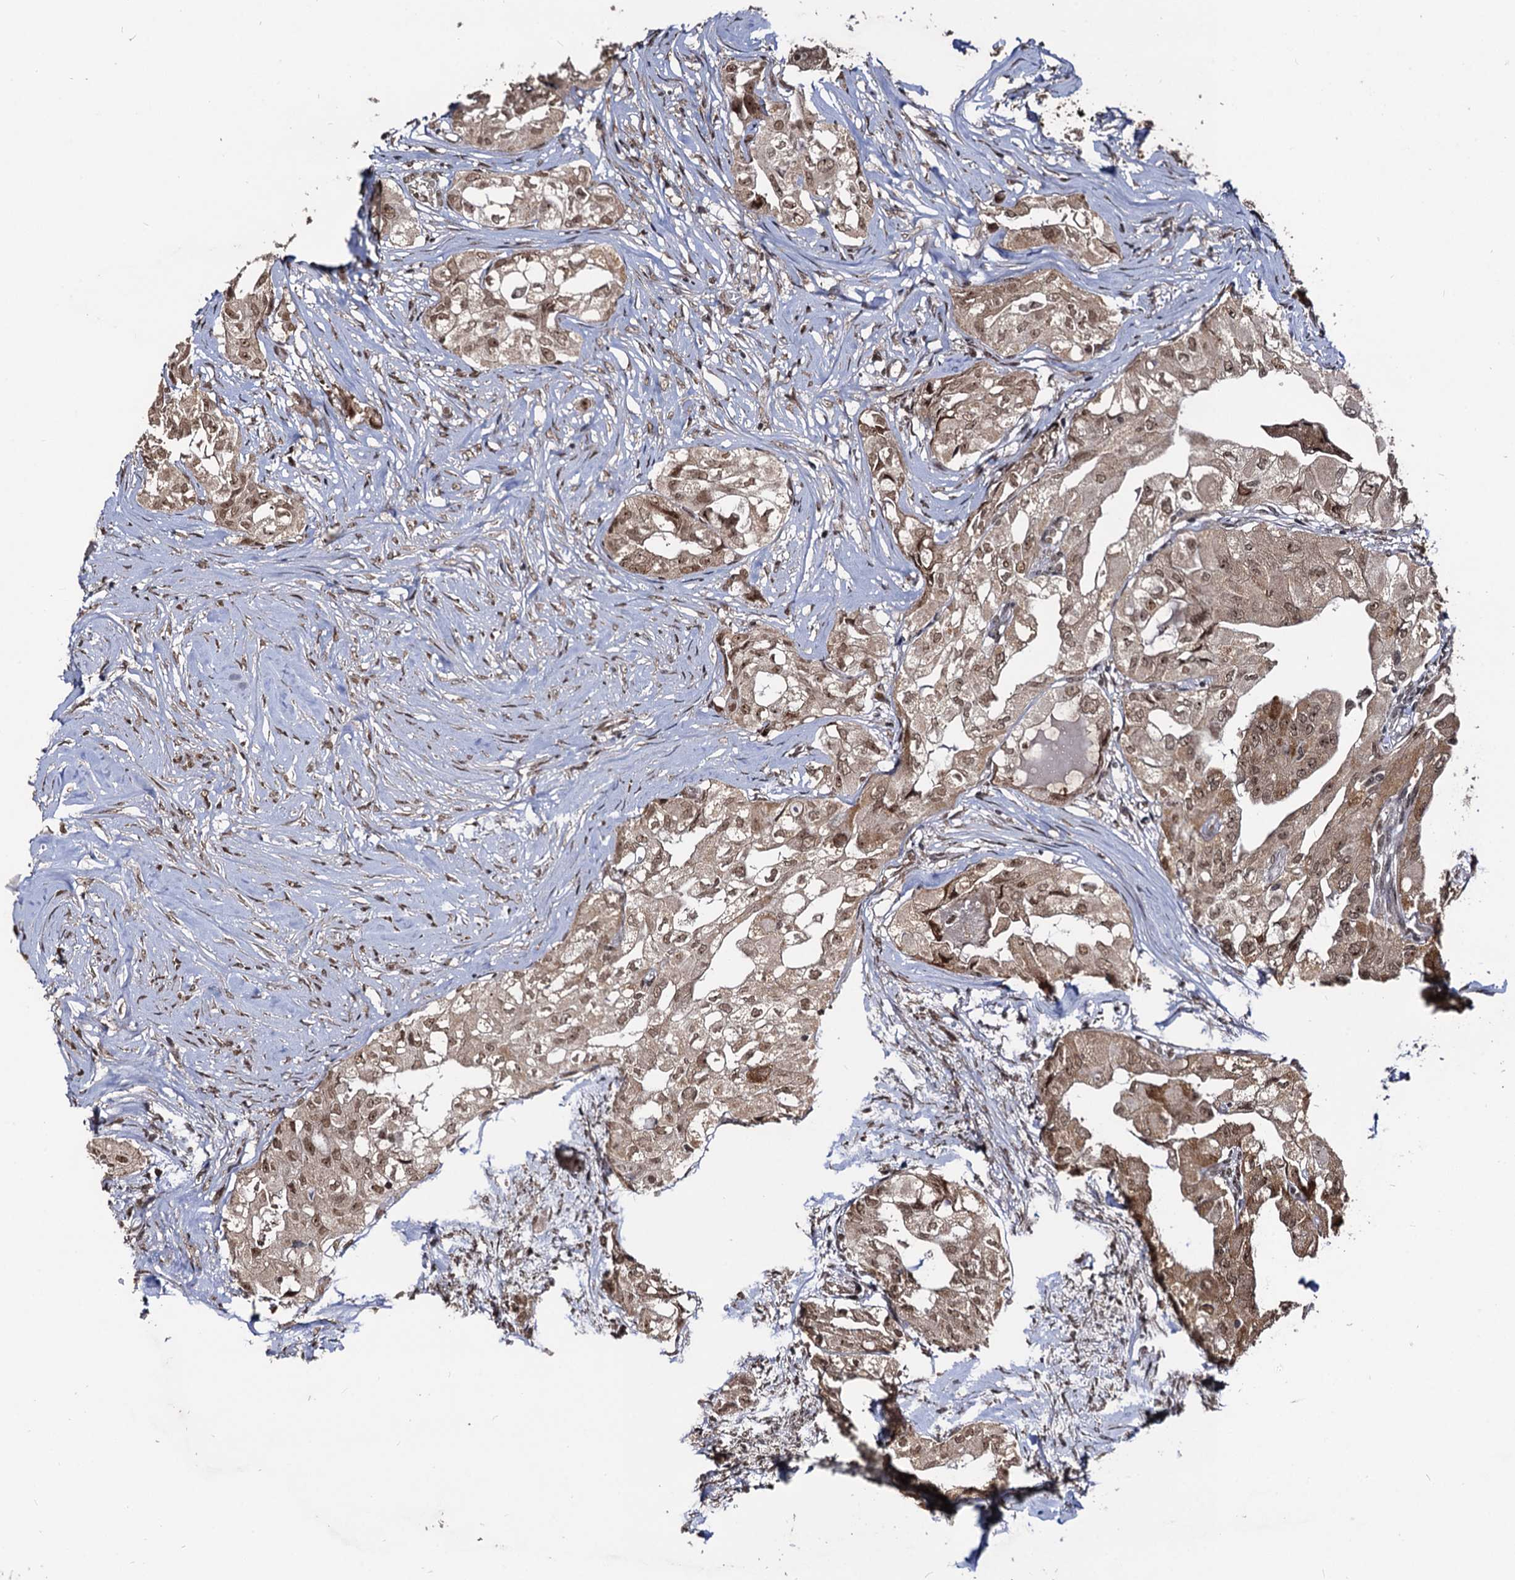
{"staining": {"intensity": "moderate", "quantity": ">75%", "location": "cytoplasmic/membranous,nuclear"}, "tissue": "thyroid cancer", "cell_type": "Tumor cells", "image_type": "cancer", "snomed": [{"axis": "morphology", "description": "Papillary adenocarcinoma, NOS"}, {"axis": "topography", "description": "Thyroid gland"}], "caption": "Immunohistochemical staining of thyroid cancer (papillary adenocarcinoma) exhibits medium levels of moderate cytoplasmic/membranous and nuclear expression in approximately >75% of tumor cells. Using DAB (brown) and hematoxylin (blue) stains, captured at high magnification using brightfield microscopy.", "gene": "SFSWAP", "patient": {"sex": "female", "age": 59}}